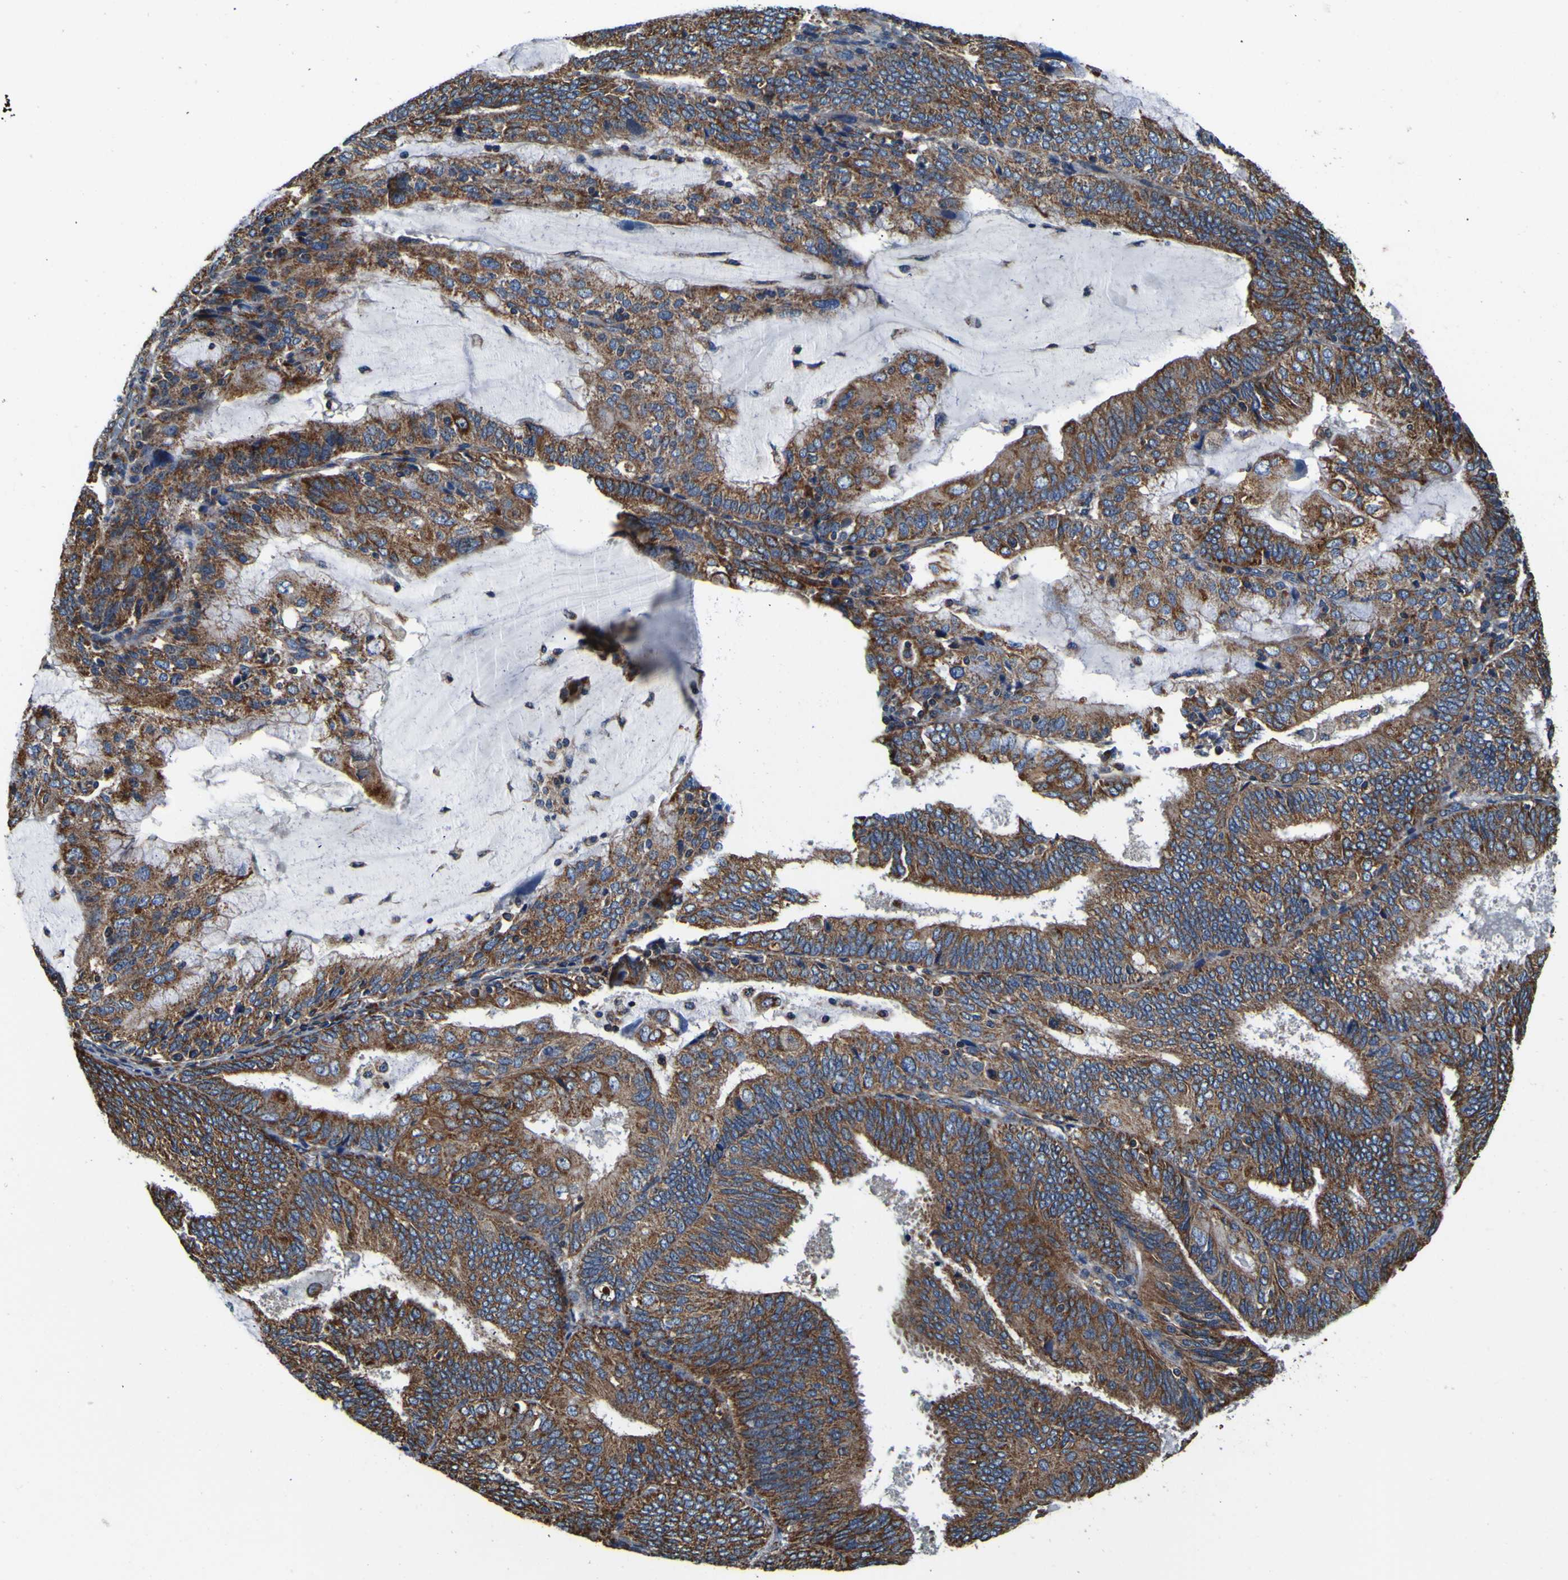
{"staining": {"intensity": "strong", "quantity": ">75%", "location": "cytoplasmic/membranous"}, "tissue": "endometrial cancer", "cell_type": "Tumor cells", "image_type": "cancer", "snomed": [{"axis": "morphology", "description": "Adenocarcinoma, NOS"}, {"axis": "topography", "description": "Endometrium"}], "caption": "Immunohistochemical staining of human endometrial cancer displays high levels of strong cytoplasmic/membranous protein expression in about >75% of tumor cells.", "gene": "INPP5A", "patient": {"sex": "female", "age": 81}}